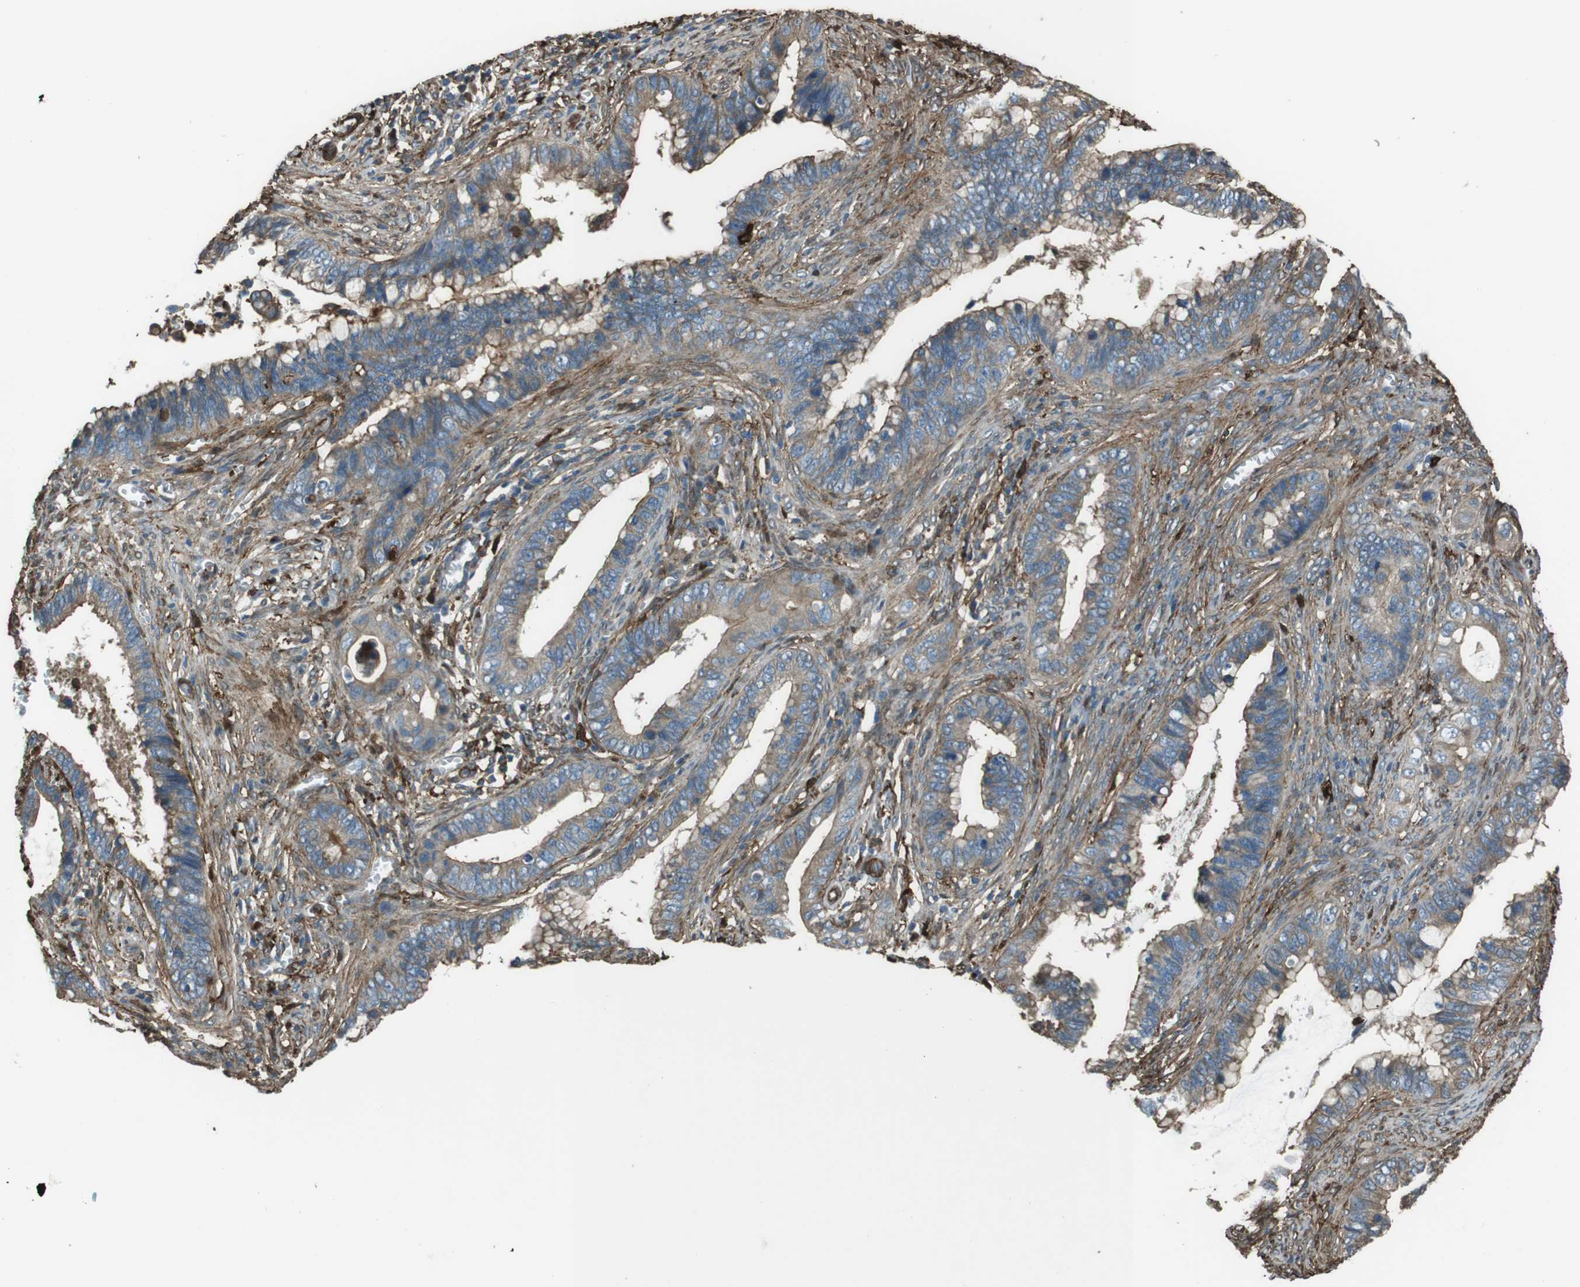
{"staining": {"intensity": "weak", "quantity": ">75%", "location": "cytoplasmic/membranous"}, "tissue": "cervical cancer", "cell_type": "Tumor cells", "image_type": "cancer", "snomed": [{"axis": "morphology", "description": "Adenocarcinoma, NOS"}, {"axis": "topography", "description": "Cervix"}], "caption": "A micrograph of adenocarcinoma (cervical) stained for a protein reveals weak cytoplasmic/membranous brown staining in tumor cells. (DAB (3,3'-diaminobenzidine) IHC, brown staining for protein, blue staining for nuclei).", "gene": "SFT2D1", "patient": {"sex": "female", "age": 44}}